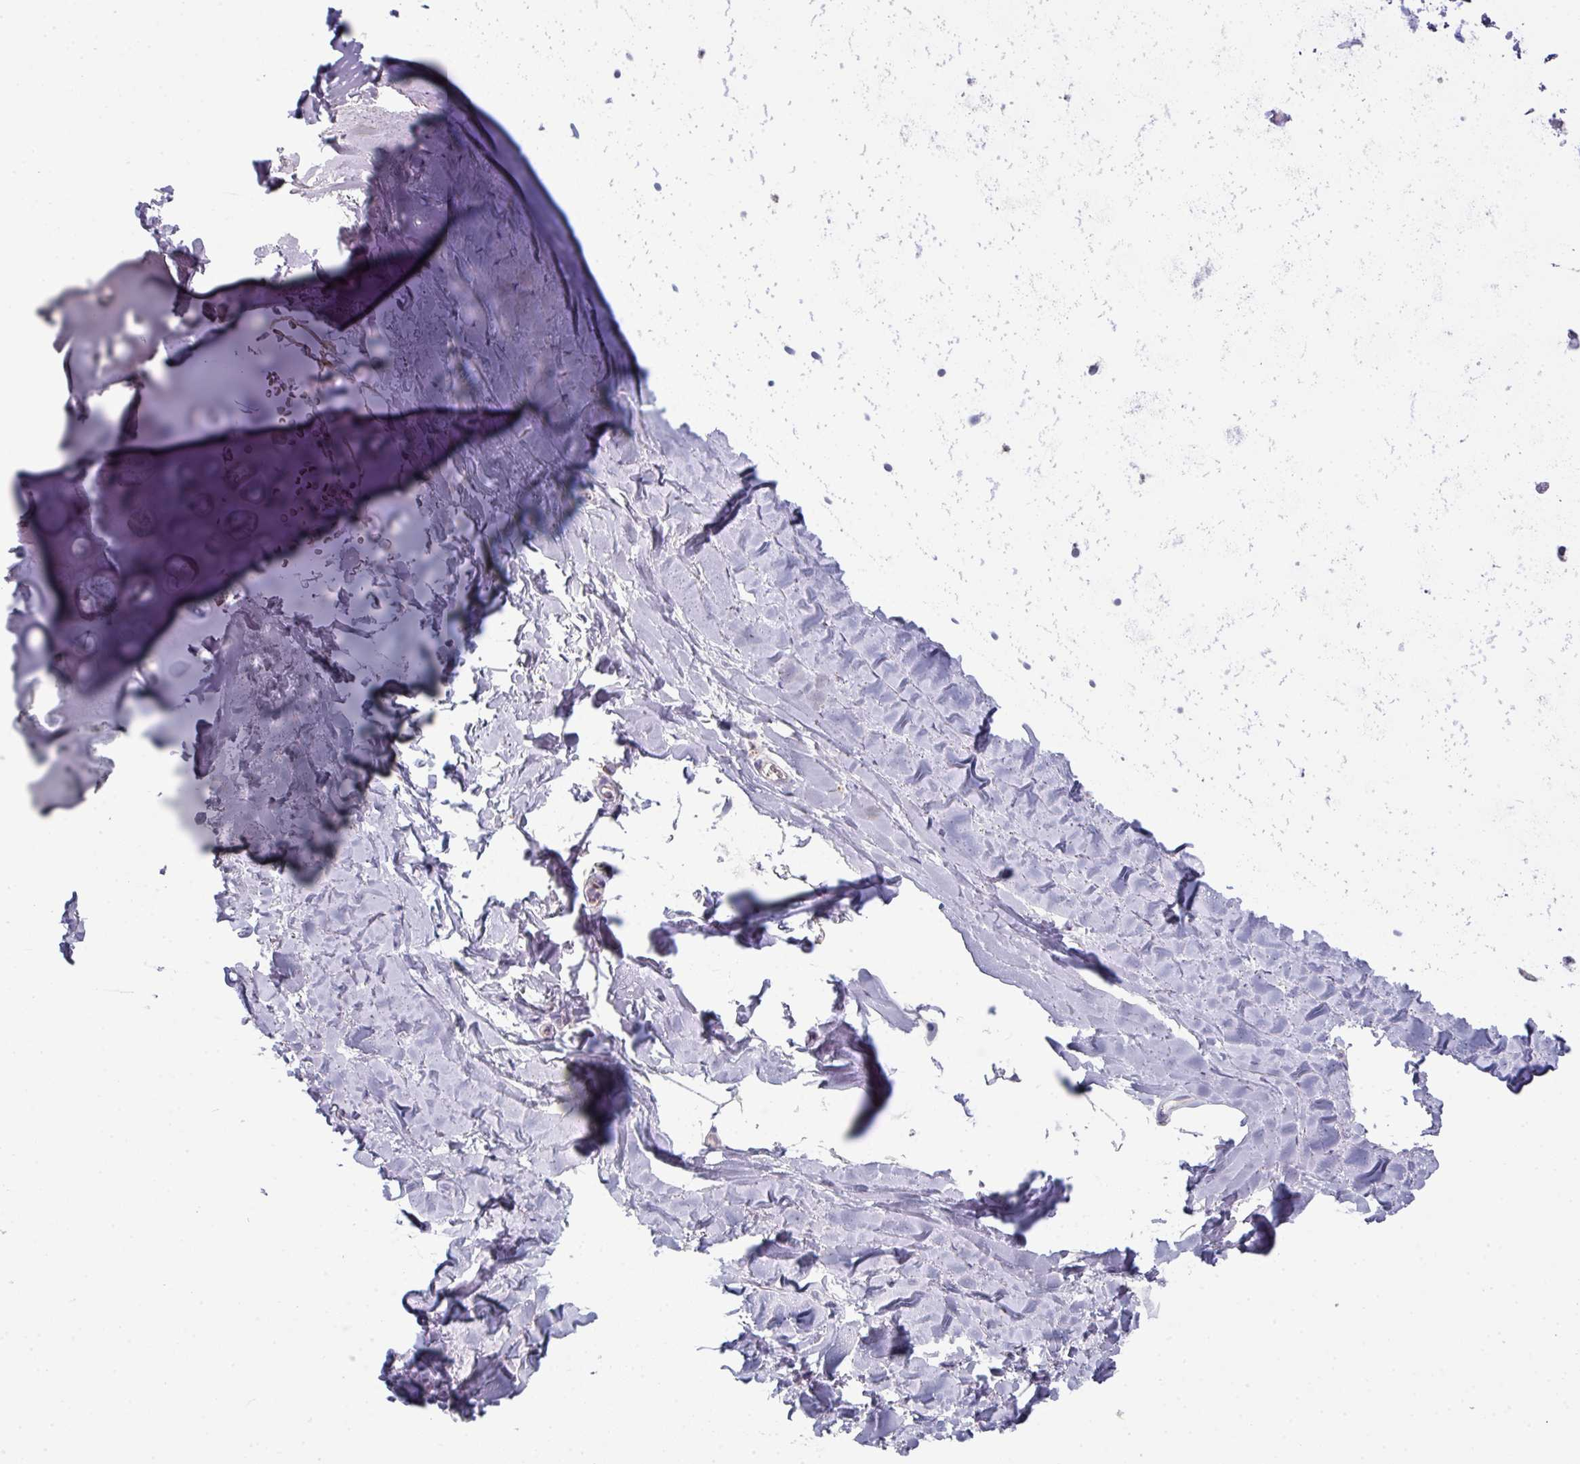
{"staining": {"intensity": "negative", "quantity": "none", "location": "none"}, "tissue": "soft tissue", "cell_type": "Chondrocytes", "image_type": "normal", "snomed": [{"axis": "morphology", "description": "Normal tissue, NOS"}, {"axis": "topography", "description": "Cartilage tissue"}, {"axis": "topography", "description": "Bronchus"}], "caption": "There is no significant positivity in chondrocytes of soft tissue. (DAB immunohistochemistry (IHC), high magnification).", "gene": "ZNF615", "patient": {"sex": "female", "age": 72}}